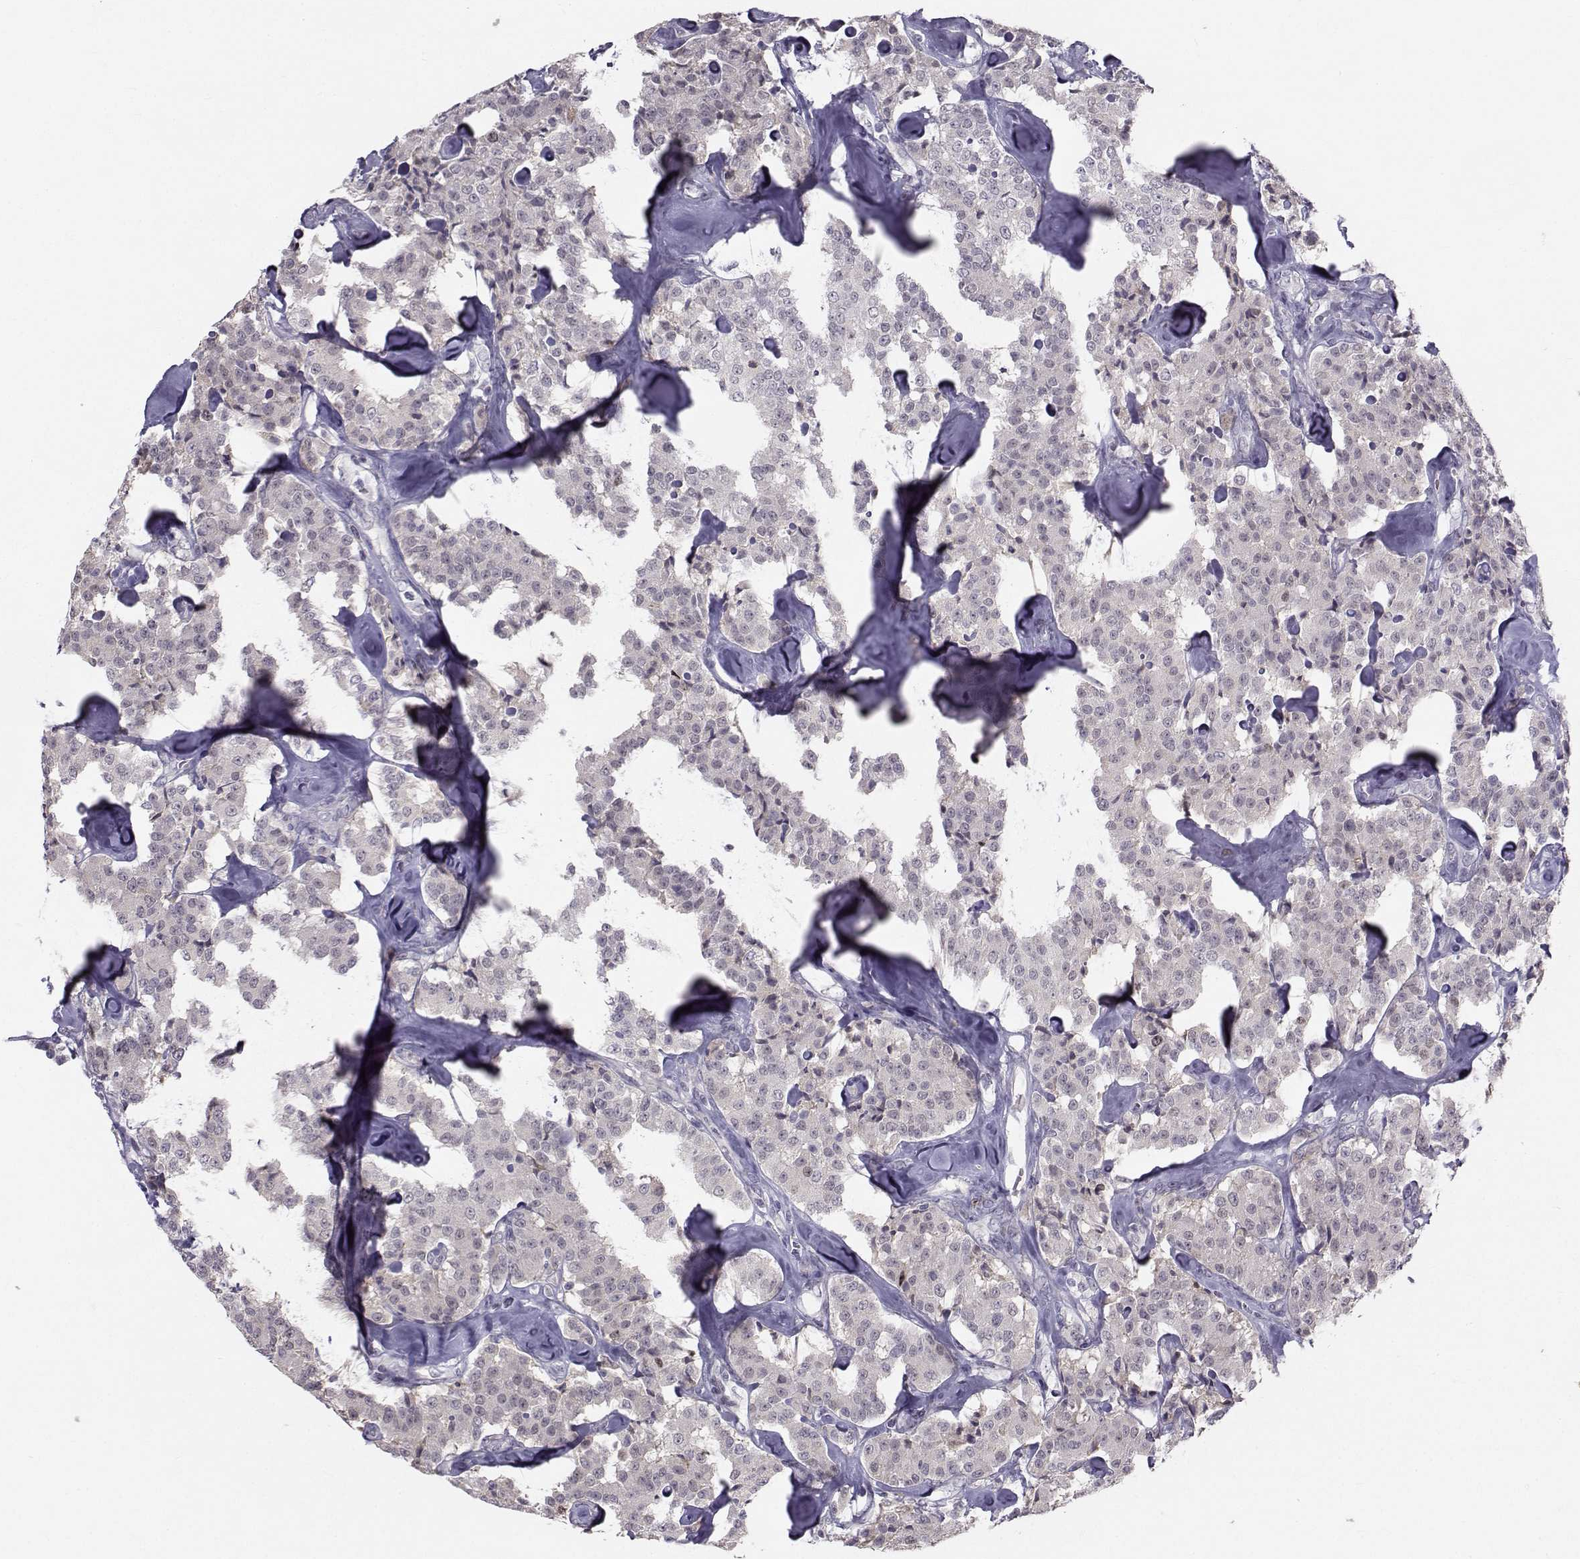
{"staining": {"intensity": "negative", "quantity": "none", "location": "none"}, "tissue": "carcinoid", "cell_type": "Tumor cells", "image_type": "cancer", "snomed": [{"axis": "morphology", "description": "Carcinoid, malignant, NOS"}, {"axis": "topography", "description": "Pancreas"}], "caption": "Immunohistochemistry of carcinoid reveals no staining in tumor cells.", "gene": "LRP8", "patient": {"sex": "male", "age": 41}}